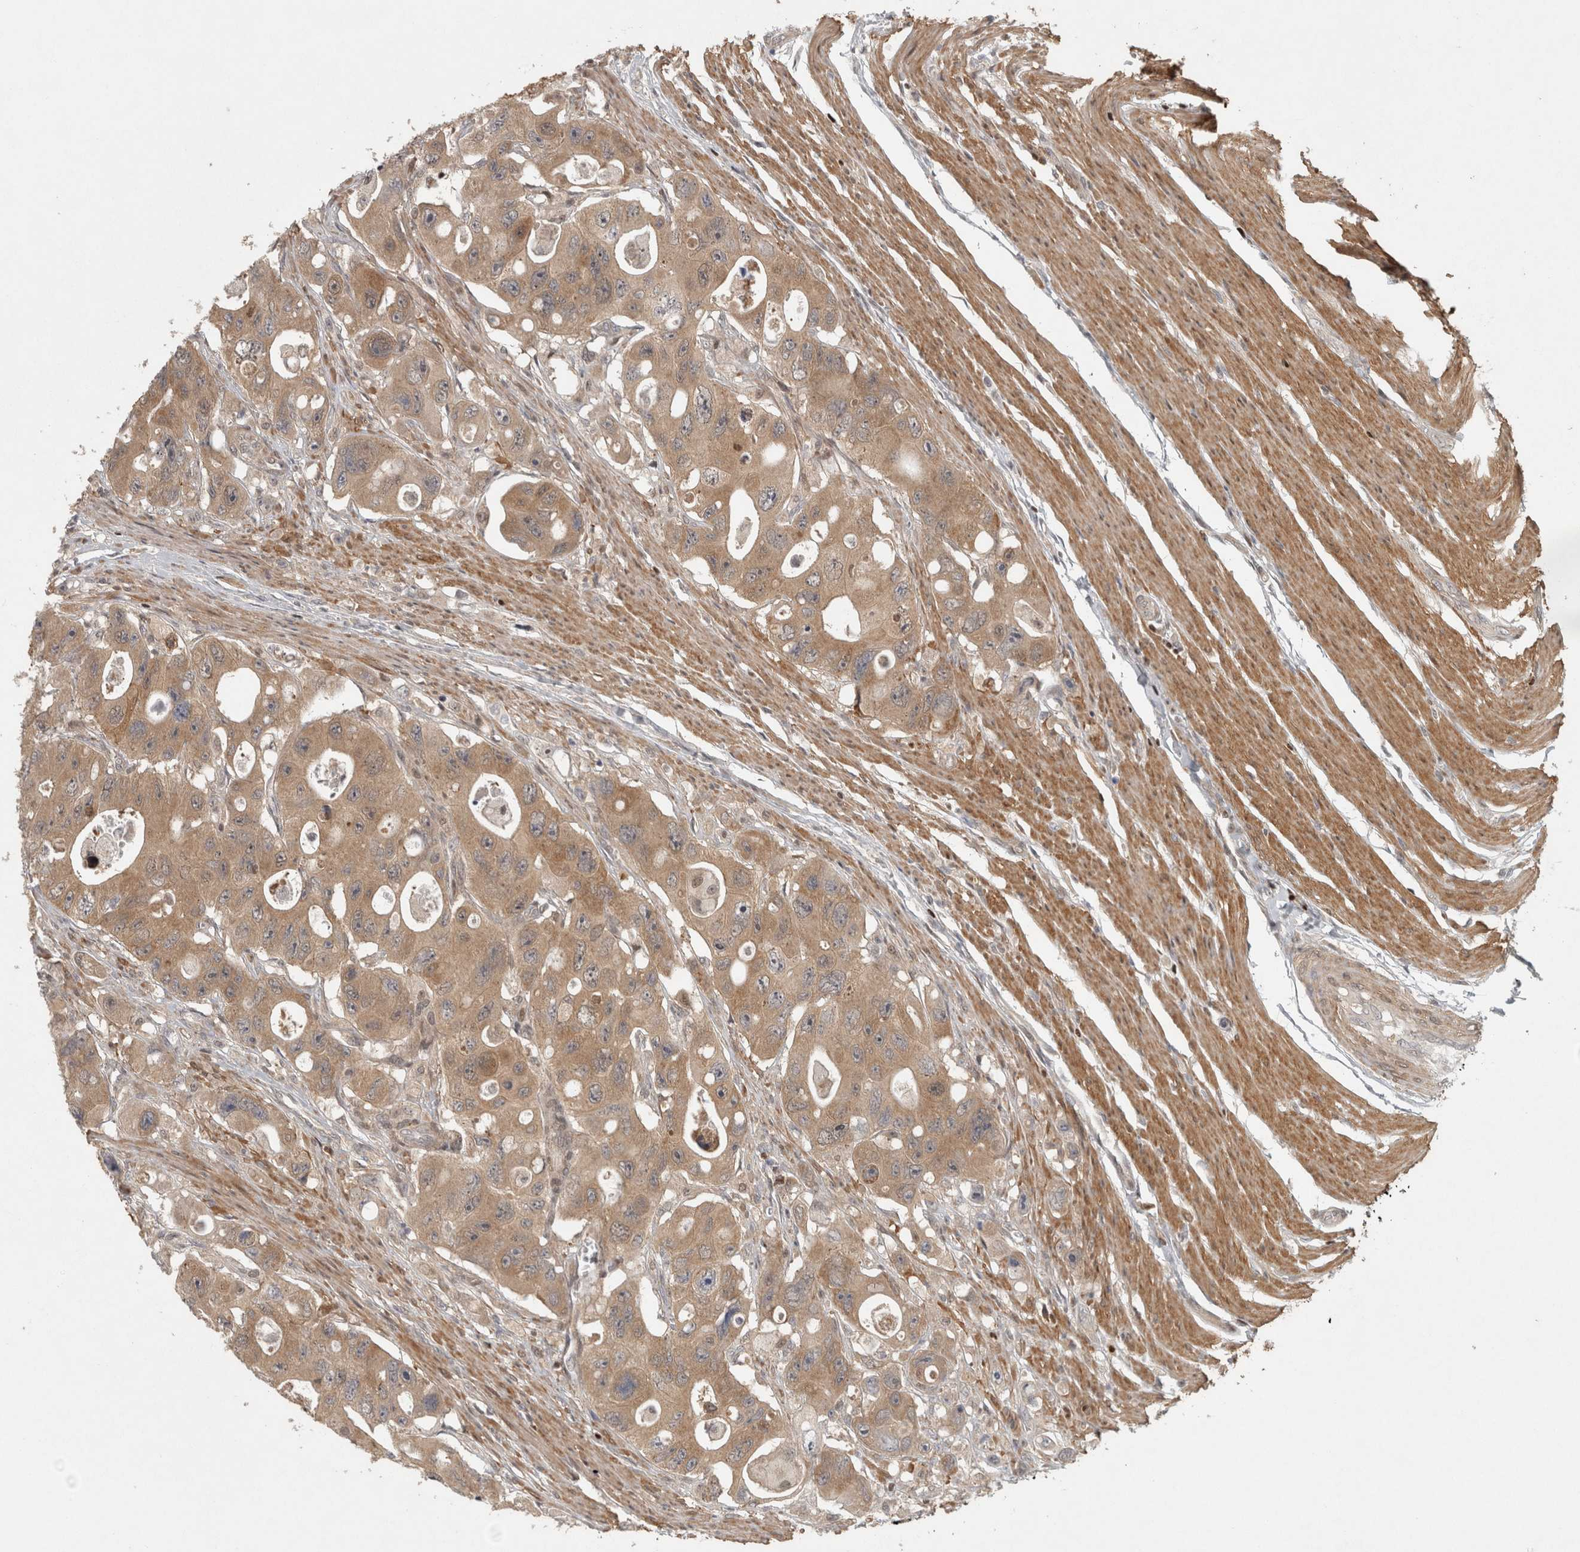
{"staining": {"intensity": "moderate", "quantity": ">75%", "location": "cytoplasmic/membranous"}, "tissue": "colorectal cancer", "cell_type": "Tumor cells", "image_type": "cancer", "snomed": [{"axis": "morphology", "description": "Adenocarcinoma, NOS"}, {"axis": "topography", "description": "Colon"}], "caption": "Protein expression analysis of colorectal adenocarcinoma demonstrates moderate cytoplasmic/membranous expression in about >75% of tumor cells.", "gene": "KDM8", "patient": {"sex": "female", "age": 46}}